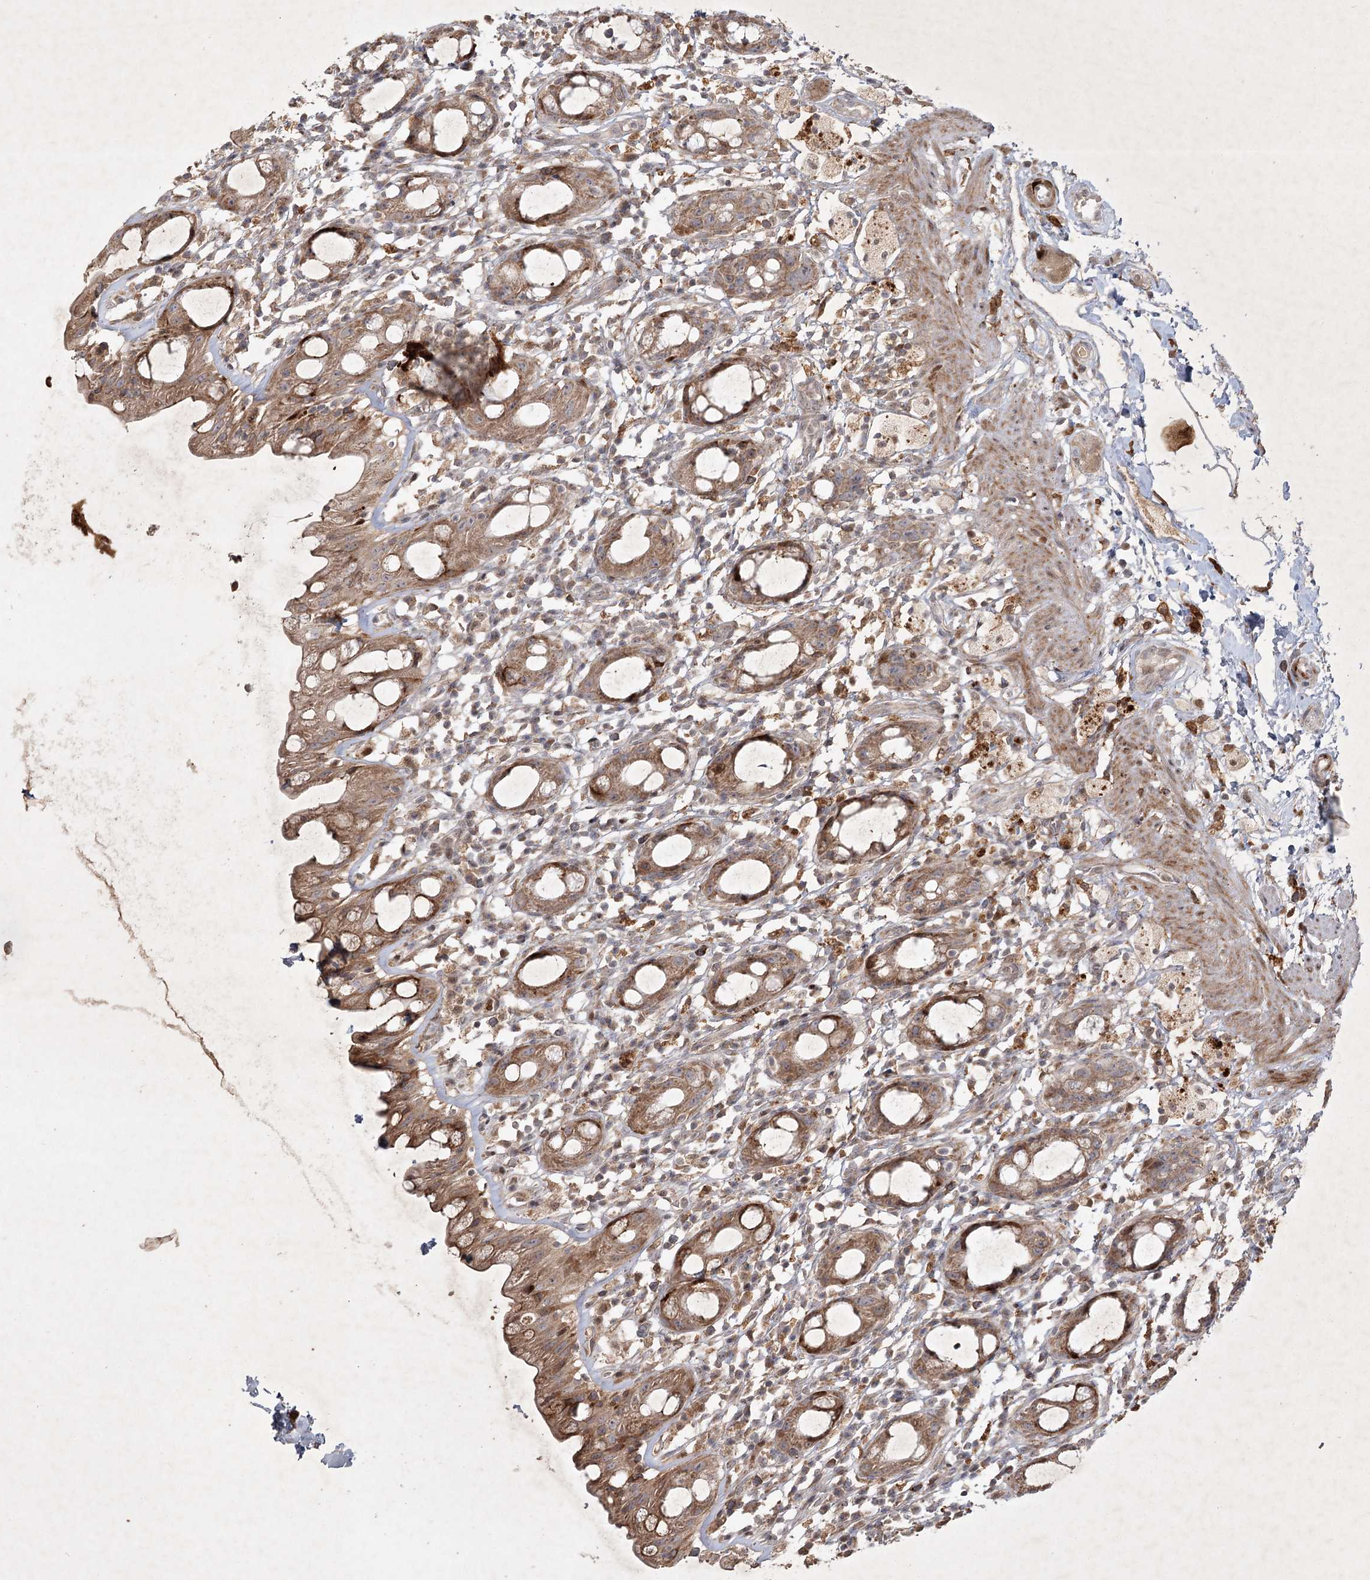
{"staining": {"intensity": "moderate", "quantity": ">75%", "location": "cytoplasmic/membranous"}, "tissue": "rectum", "cell_type": "Glandular cells", "image_type": "normal", "snomed": [{"axis": "morphology", "description": "Normal tissue, NOS"}, {"axis": "topography", "description": "Rectum"}], "caption": "A medium amount of moderate cytoplasmic/membranous expression is identified in about >75% of glandular cells in normal rectum.", "gene": "KBTBD4", "patient": {"sex": "male", "age": 44}}